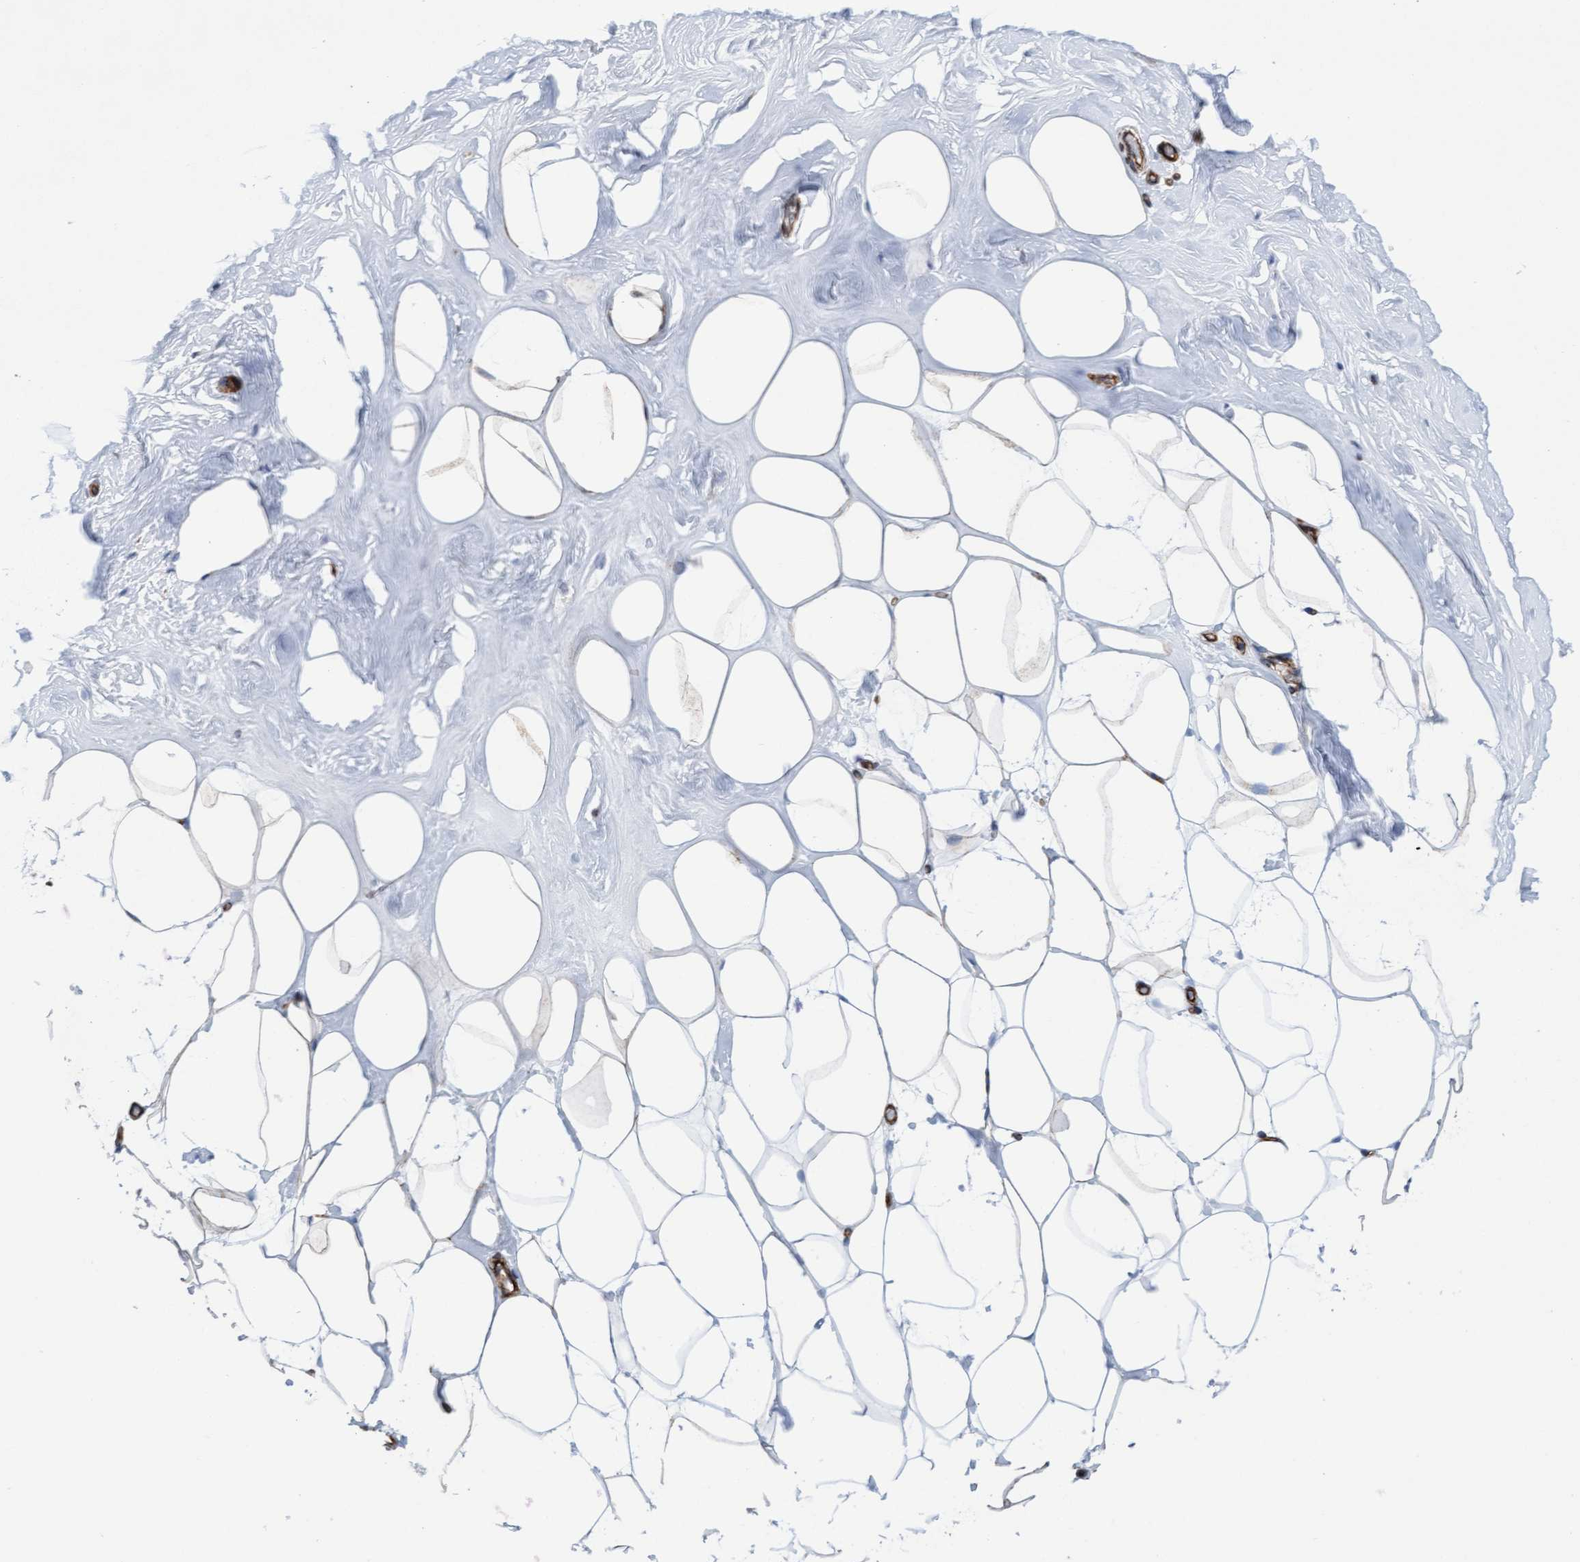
{"staining": {"intensity": "moderate", "quantity": ">75%", "location": "cytoplasmic/membranous"}, "tissue": "adipose tissue", "cell_type": "Adipocytes", "image_type": "normal", "snomed": [{"axis": "morphology", "description": "Normal tissue, NOS"}, {"axis": "morphology", "description": "Fibrosis, NOS"}, {"axis": "topography", "description": "Breast"}, {"axis": "topography", "description": "Adipose tissue"}], "caption": "This photomicrograph displays IHC staining of normal adipose tissue, with medium moderate cytoplasmic/membranous expression in approximately >75% of adipocytes.", "gene": "MTFR1", "patient": {"sex": "female", "age": 39}}